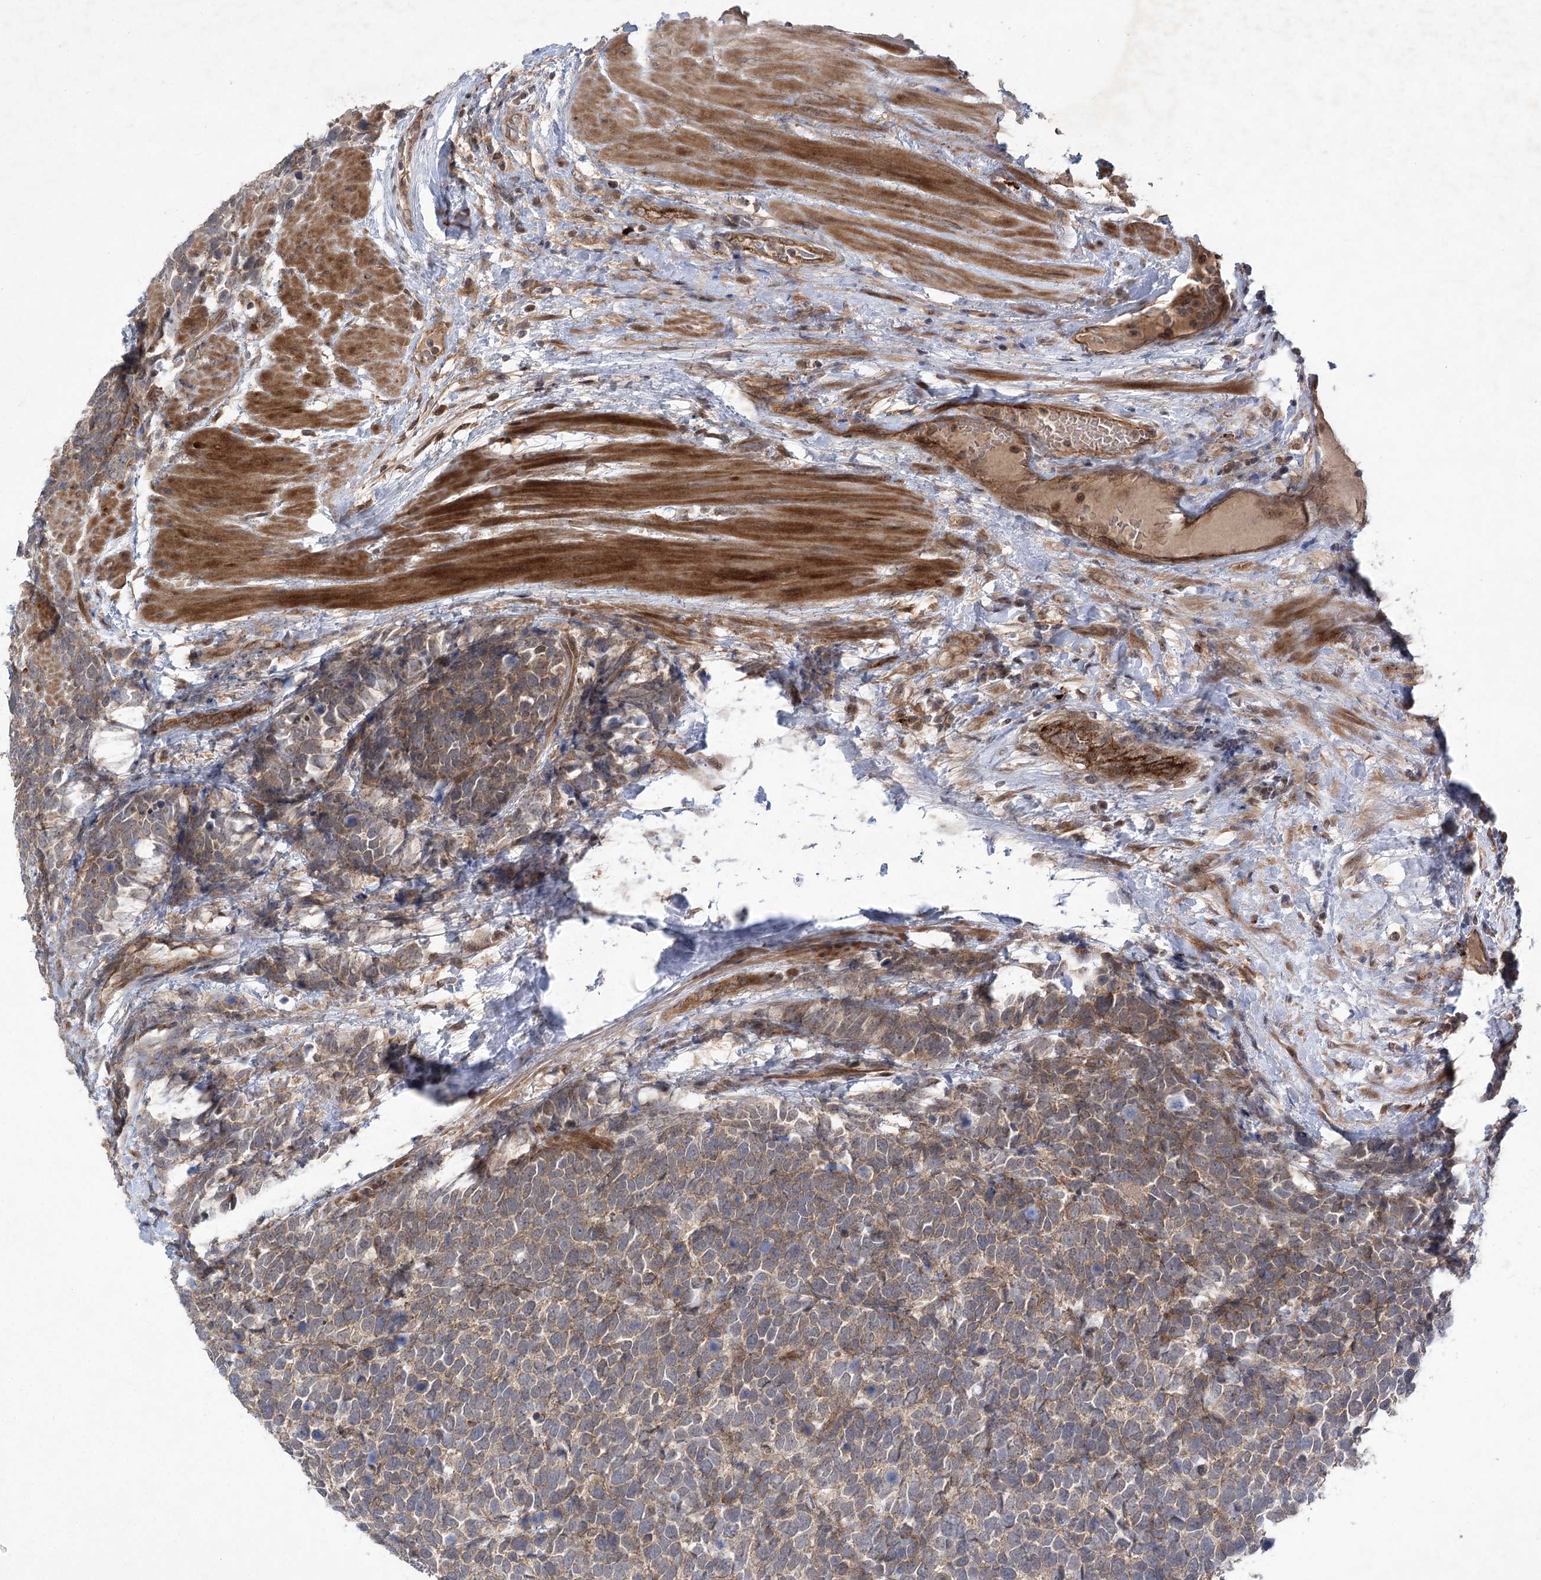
{"staining": {"intensity": "weak", "quantity": ">75%", "location": "cytoplasmic/membranous"}, "tissue": "urothelial cancer", "cell_type": "Tumor cells", "image_type": "cancer", "snomed": [{"axis": "morphology", "description": "Urothelial carcinoma, High grade"}, {"axis": "topography", "description": "Urinary bladder"}], "caption": "Brown immunohistochemical staining in human urothelial cancer displays weak cytoplasmic/membranous positivity in approximately >75% of tumor cells.", "gene": "METTL24", "patient": {"sex": "female", "age": 82}}